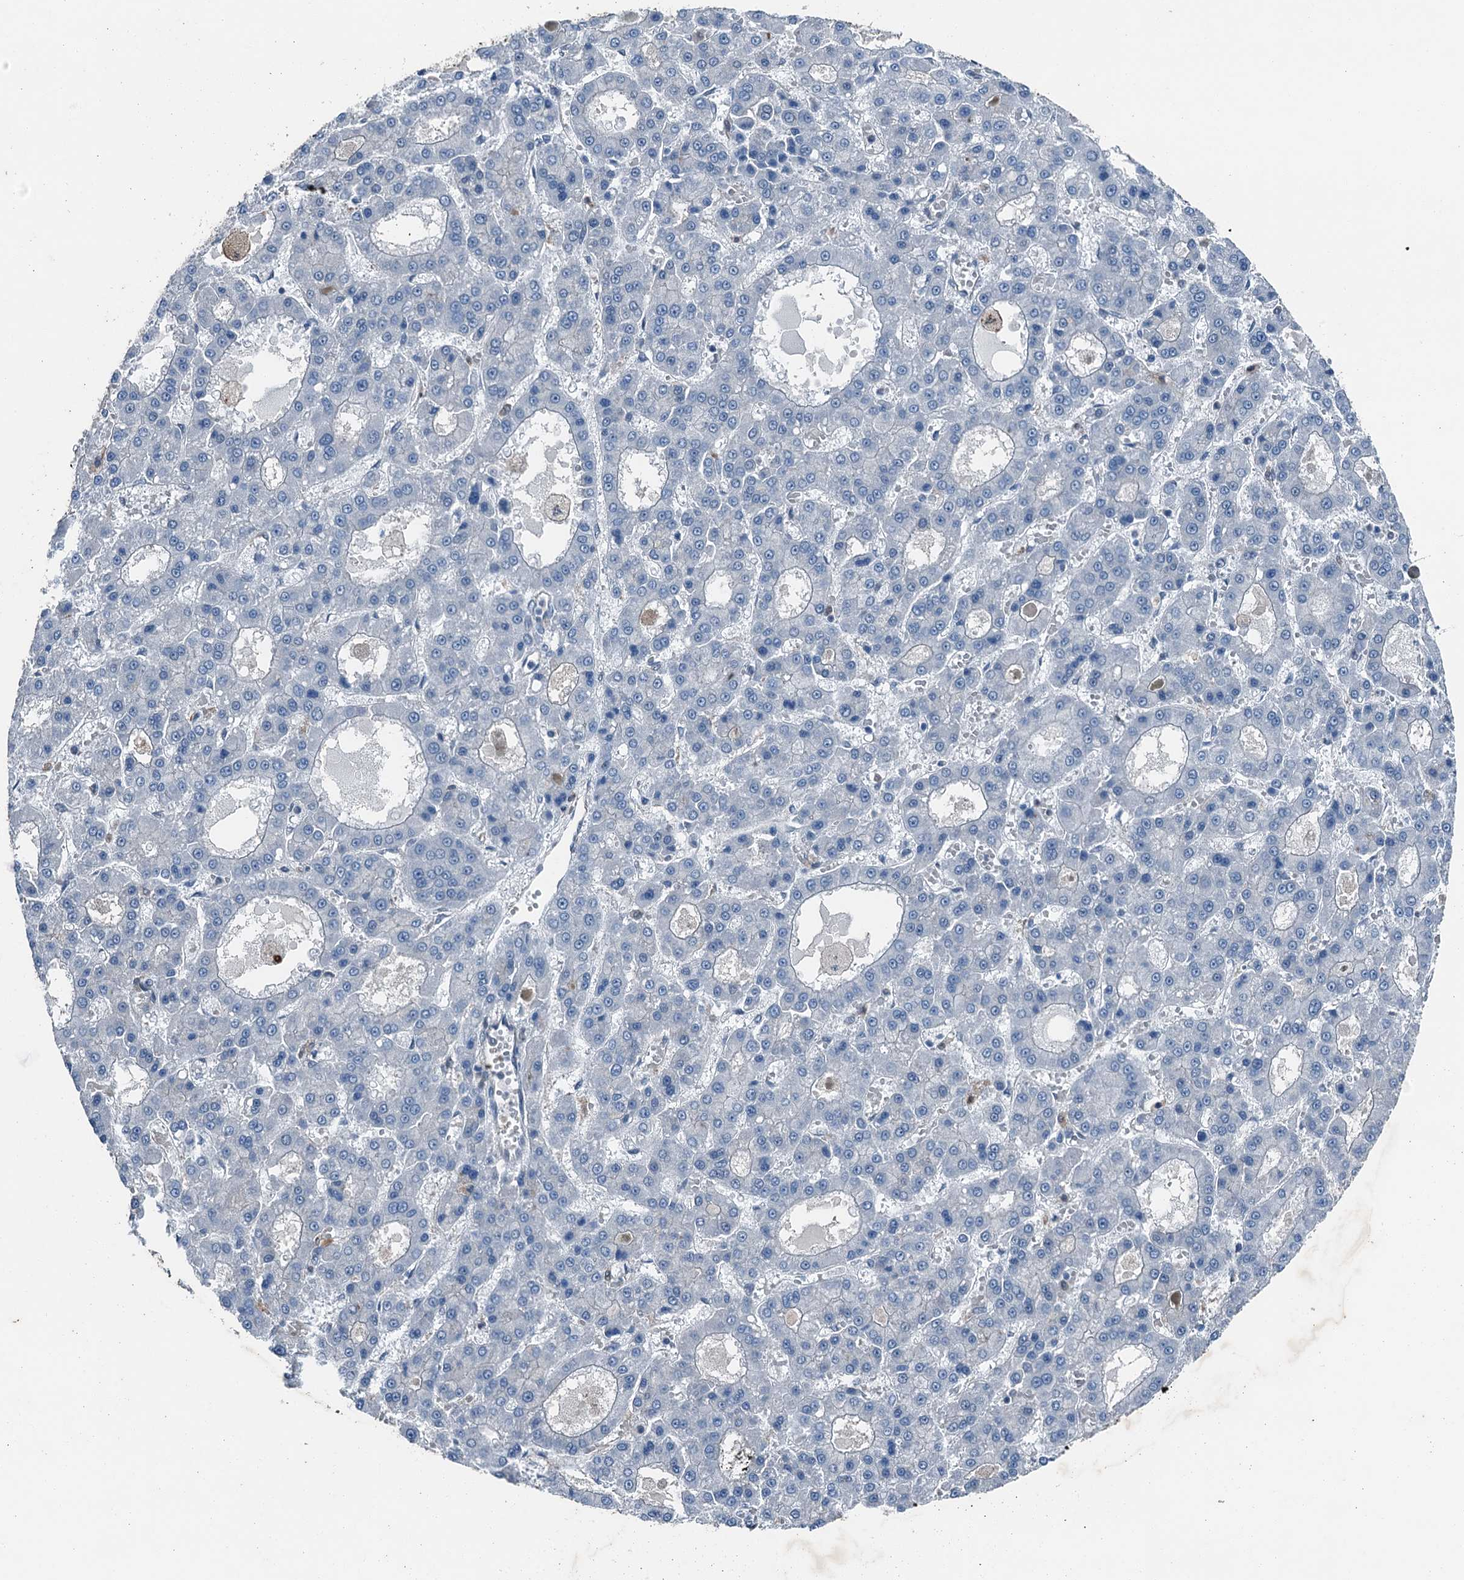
{"staining": {"intensity": "negative", "quantity": "none", "location": "none"}, "tissue": "liver cancer", "cell_type": "Tumor cells", "image_type": "cancer", "snomed": [{"axis": "morphology", "description": "Carcinoma, Hepatocellular, NOS"}, {"axis": "topography", "description": "Liver"}], "caption": "Liver cancer (hepatocellular carcinoma) stained for a protein using immunohistochemistry (IHC) shows no positivity tumor cells.", "gene": "RNH1", "patient": {"sex": "male", "age": 70}}